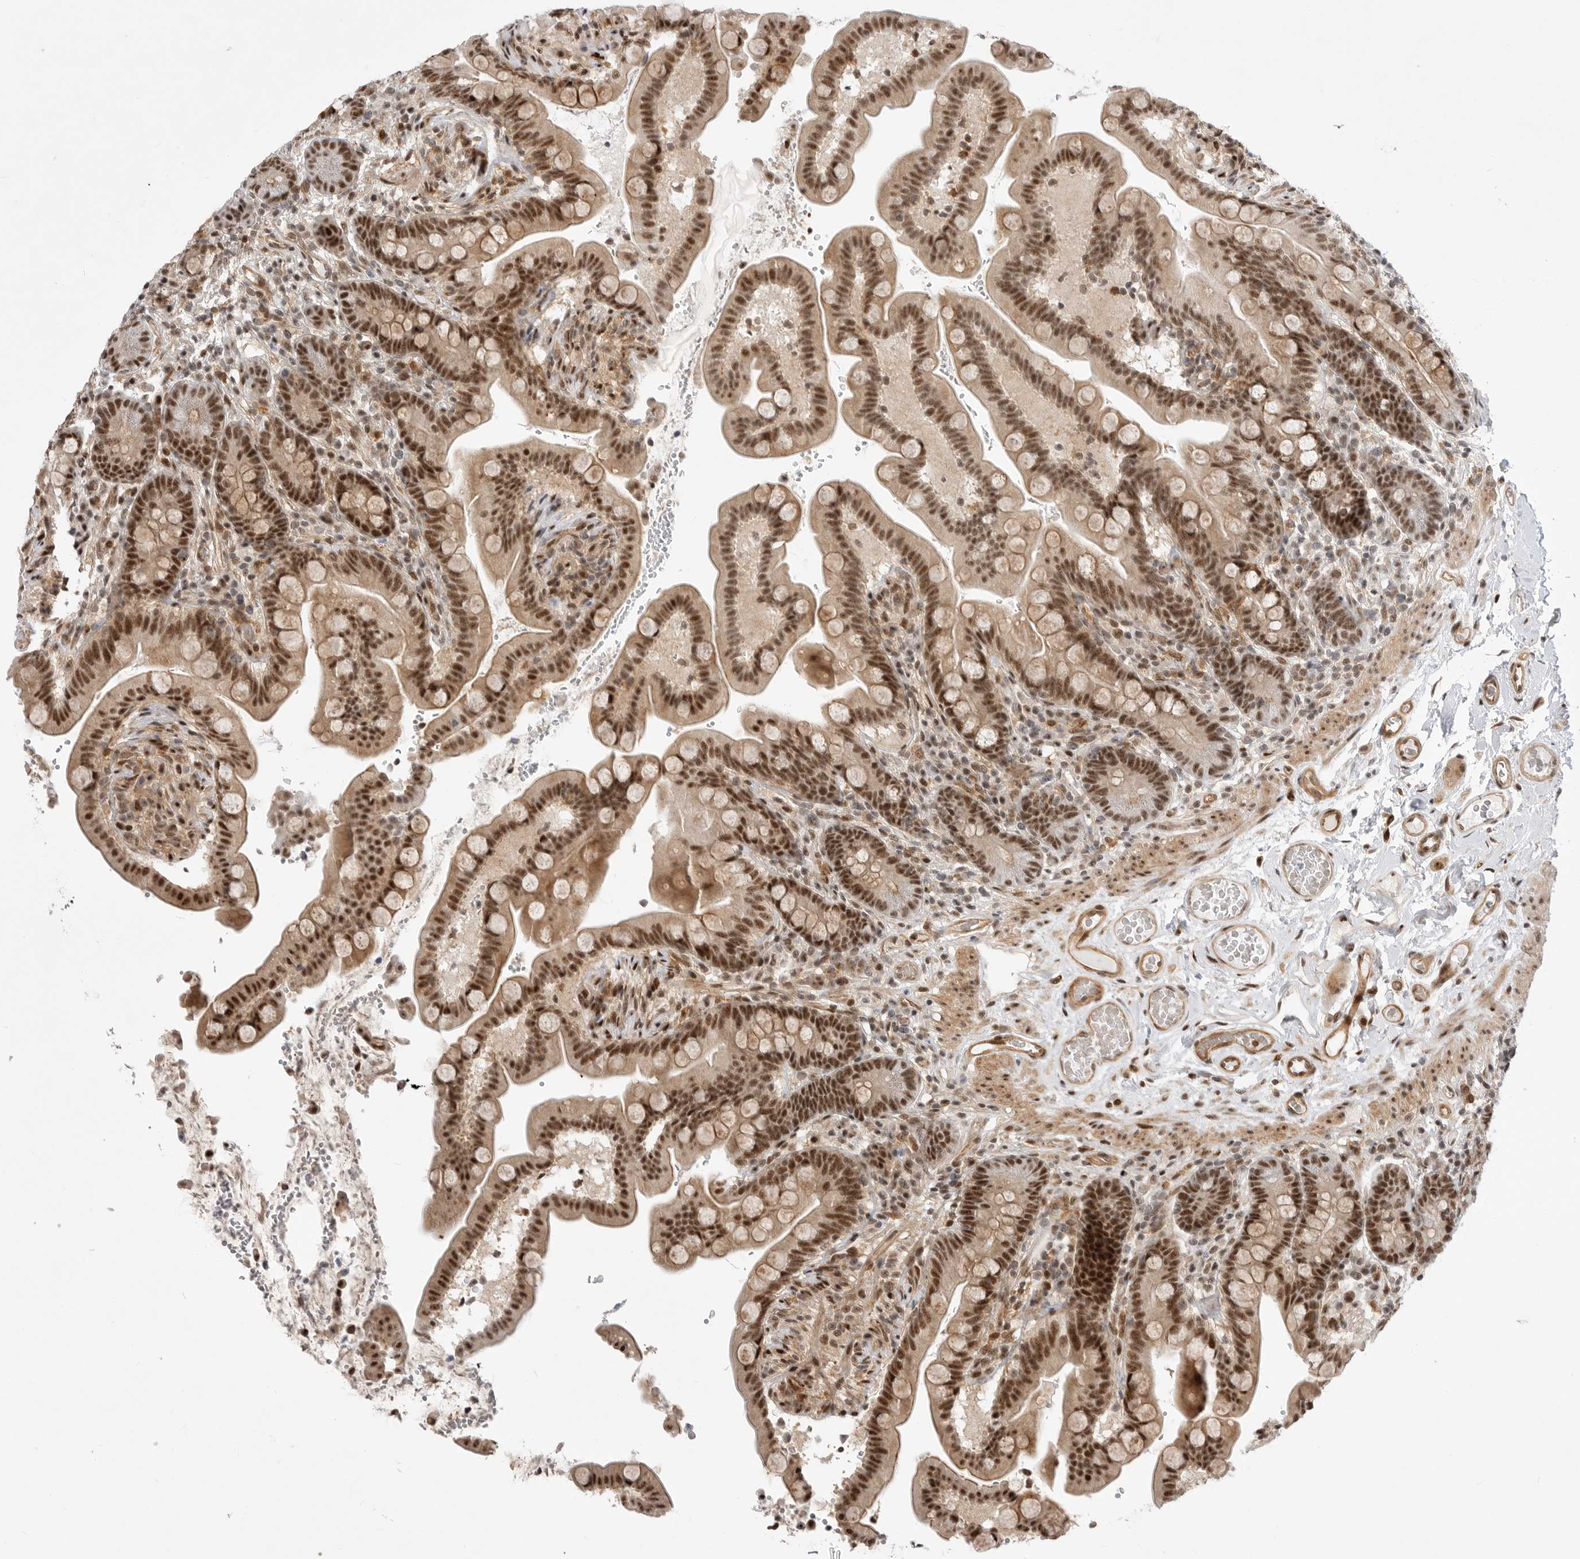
{"staining": {"intensity": "moderate", "quantity": ">75%", "location": "cytoplasmic/membranous,nuclear"}, "tissue": "colon", "cell_type": "Endothelial cells", "image_type": "normal", "snomed": [{"axis": "morphology", "description": "Normal tissue, NOS"}, {"axis": "topography", "description": "Smooth muscle"}, {"axis": "topography", "description": "Colon"}], "caption": "Immunohistochemistry (IHC) (DAB (3,3'-diaminobenzidine)) staining of unremarkable colon exhibits moderate cytoplasmic/membranous,nuclear protein positivity in approximately >75% of endothelial cells.", "gene": "GPATCH2", "patient": {"sex": "male", "age": 73}}